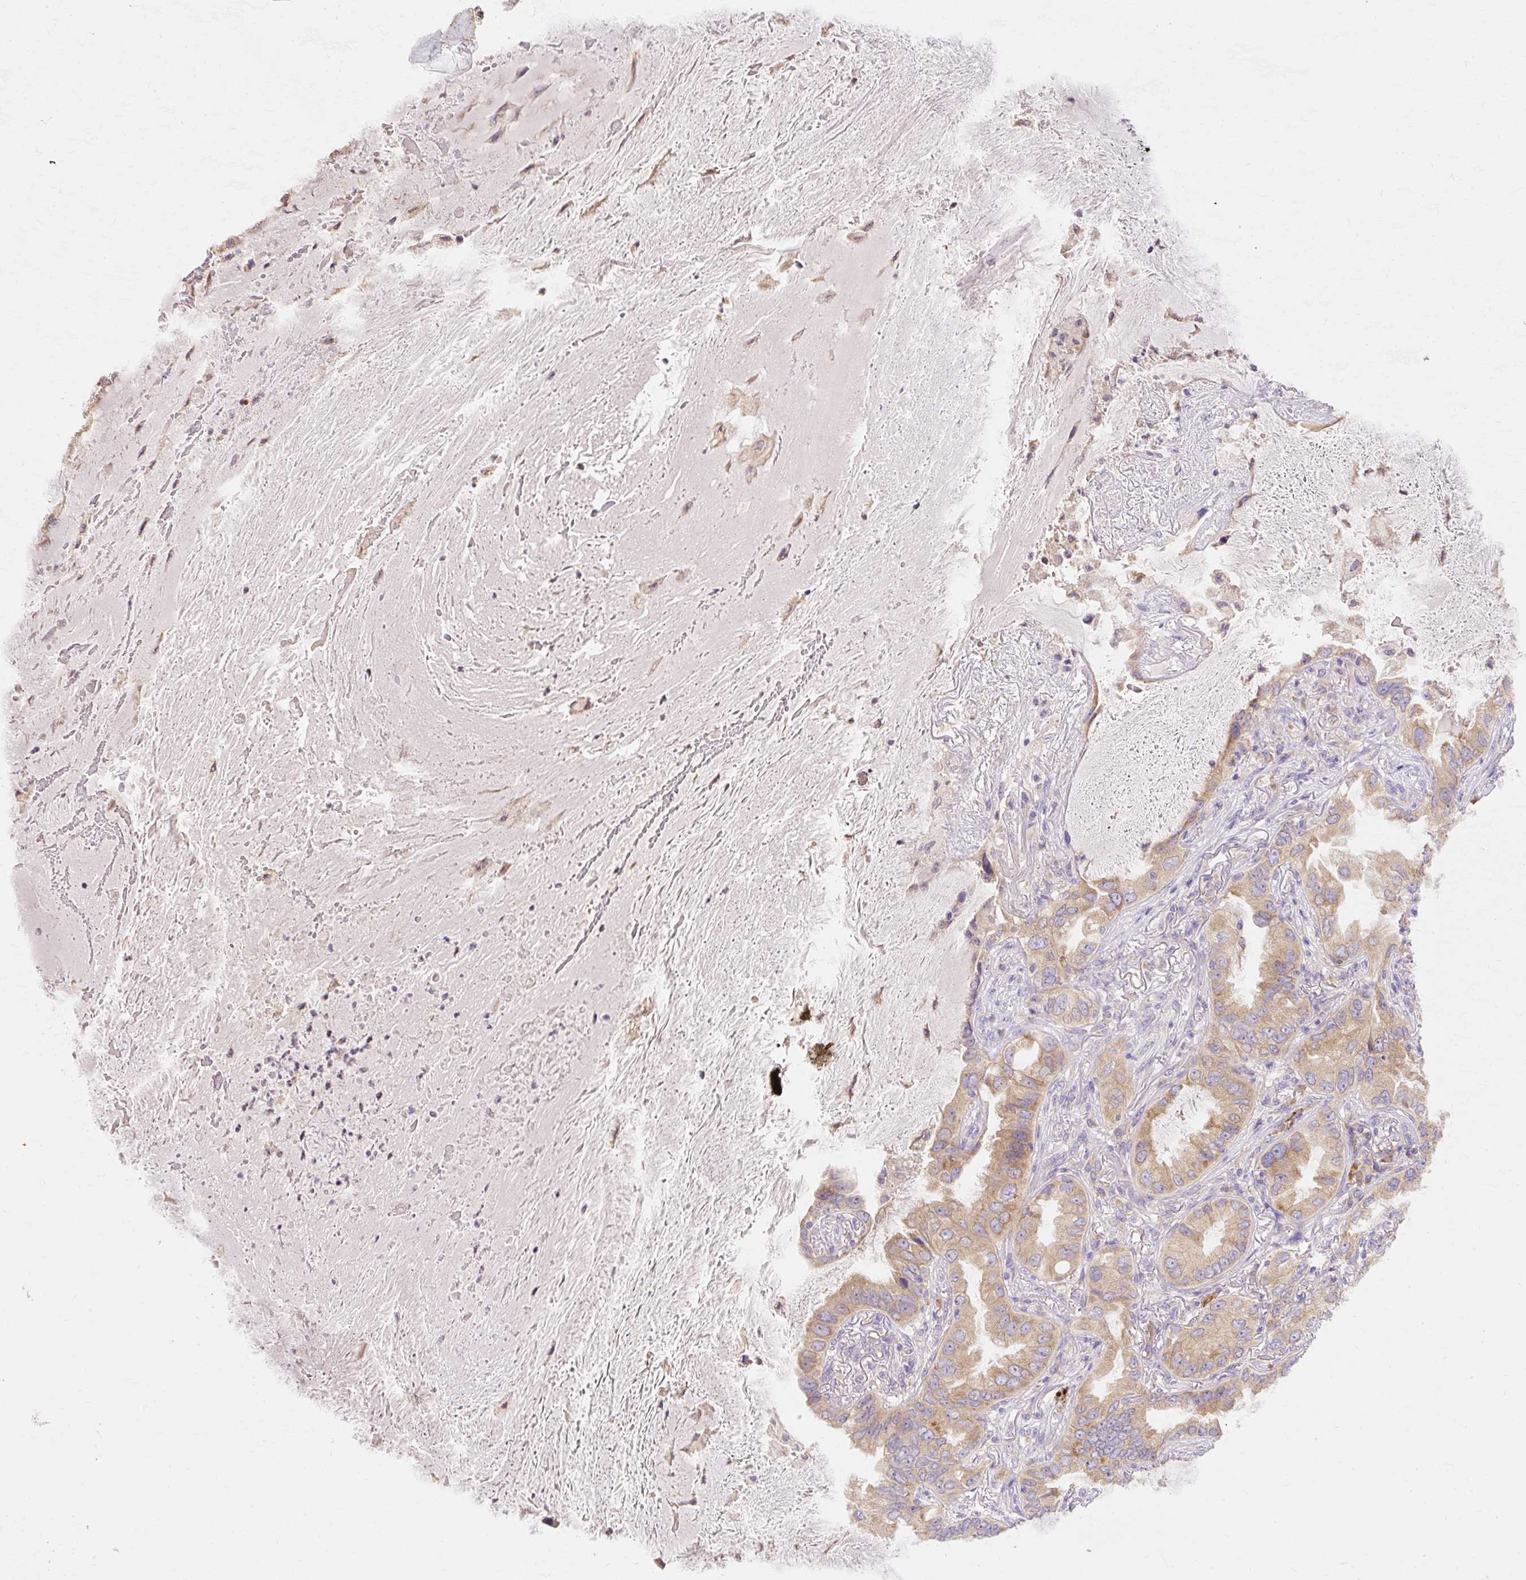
{"staining": {"intensity": "moderate", "quantity": ">75%", "location": "cytoplasmic/membranous"}, "tissue": "lung cancer", "cell_type": "Tumor cells", "image_type": "cancer", "snomed": [{"axis": "morphology", "description": "Adenocarcinoma, NOS"}, {"axis": "topography", "description": "Lung"}], "caption": "A histopathology image showing moderate cytoplasmic/membranous expression in approximately >75% of tumor cells in lung adenocarcinoma, as visualized by brown immunohistochemical staining.", "gene": "SEC63", "patient": {"sex": "female", "age": 69}}